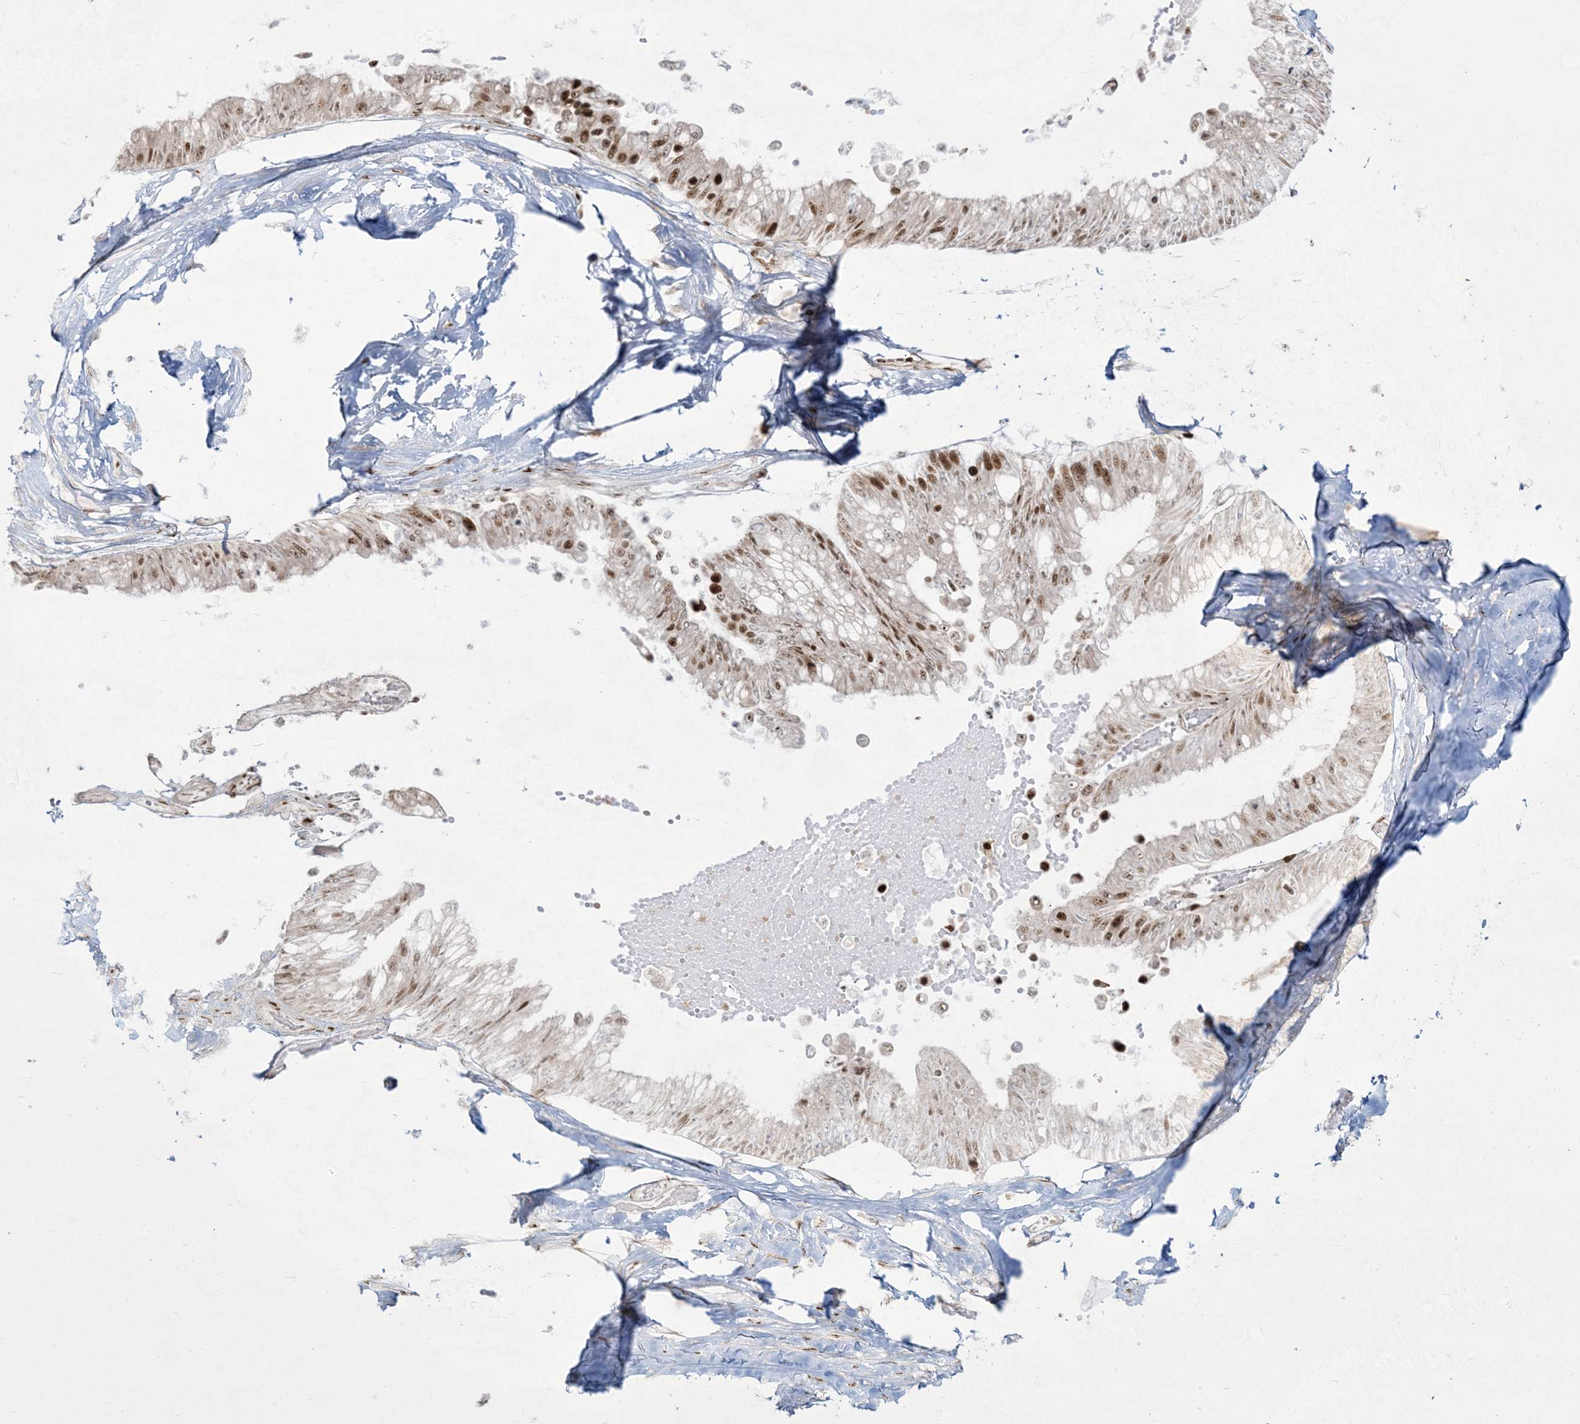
{"staining": {"intensity": "strong", "quantity": "25%-75%", "location": "nuclear"}, "tissue": "ovarian cancer", "cell_type": "Tumor cells", "image_type": "cancer", "snomed": [{"axis": "morphology", "description": "Cystadenocarcinoma, mucinous, NOS"}, {"axis": "topography", "description": "Ovary"}], "caption": "A histopathology image of human ovarian cancer (mucinous cystadenocarcinoma) stained for a protein demonstrates strong nuclear brown staining in tumor cells.", "gene": "RBM10", "patient": {"sex": "female", "age": 39}}